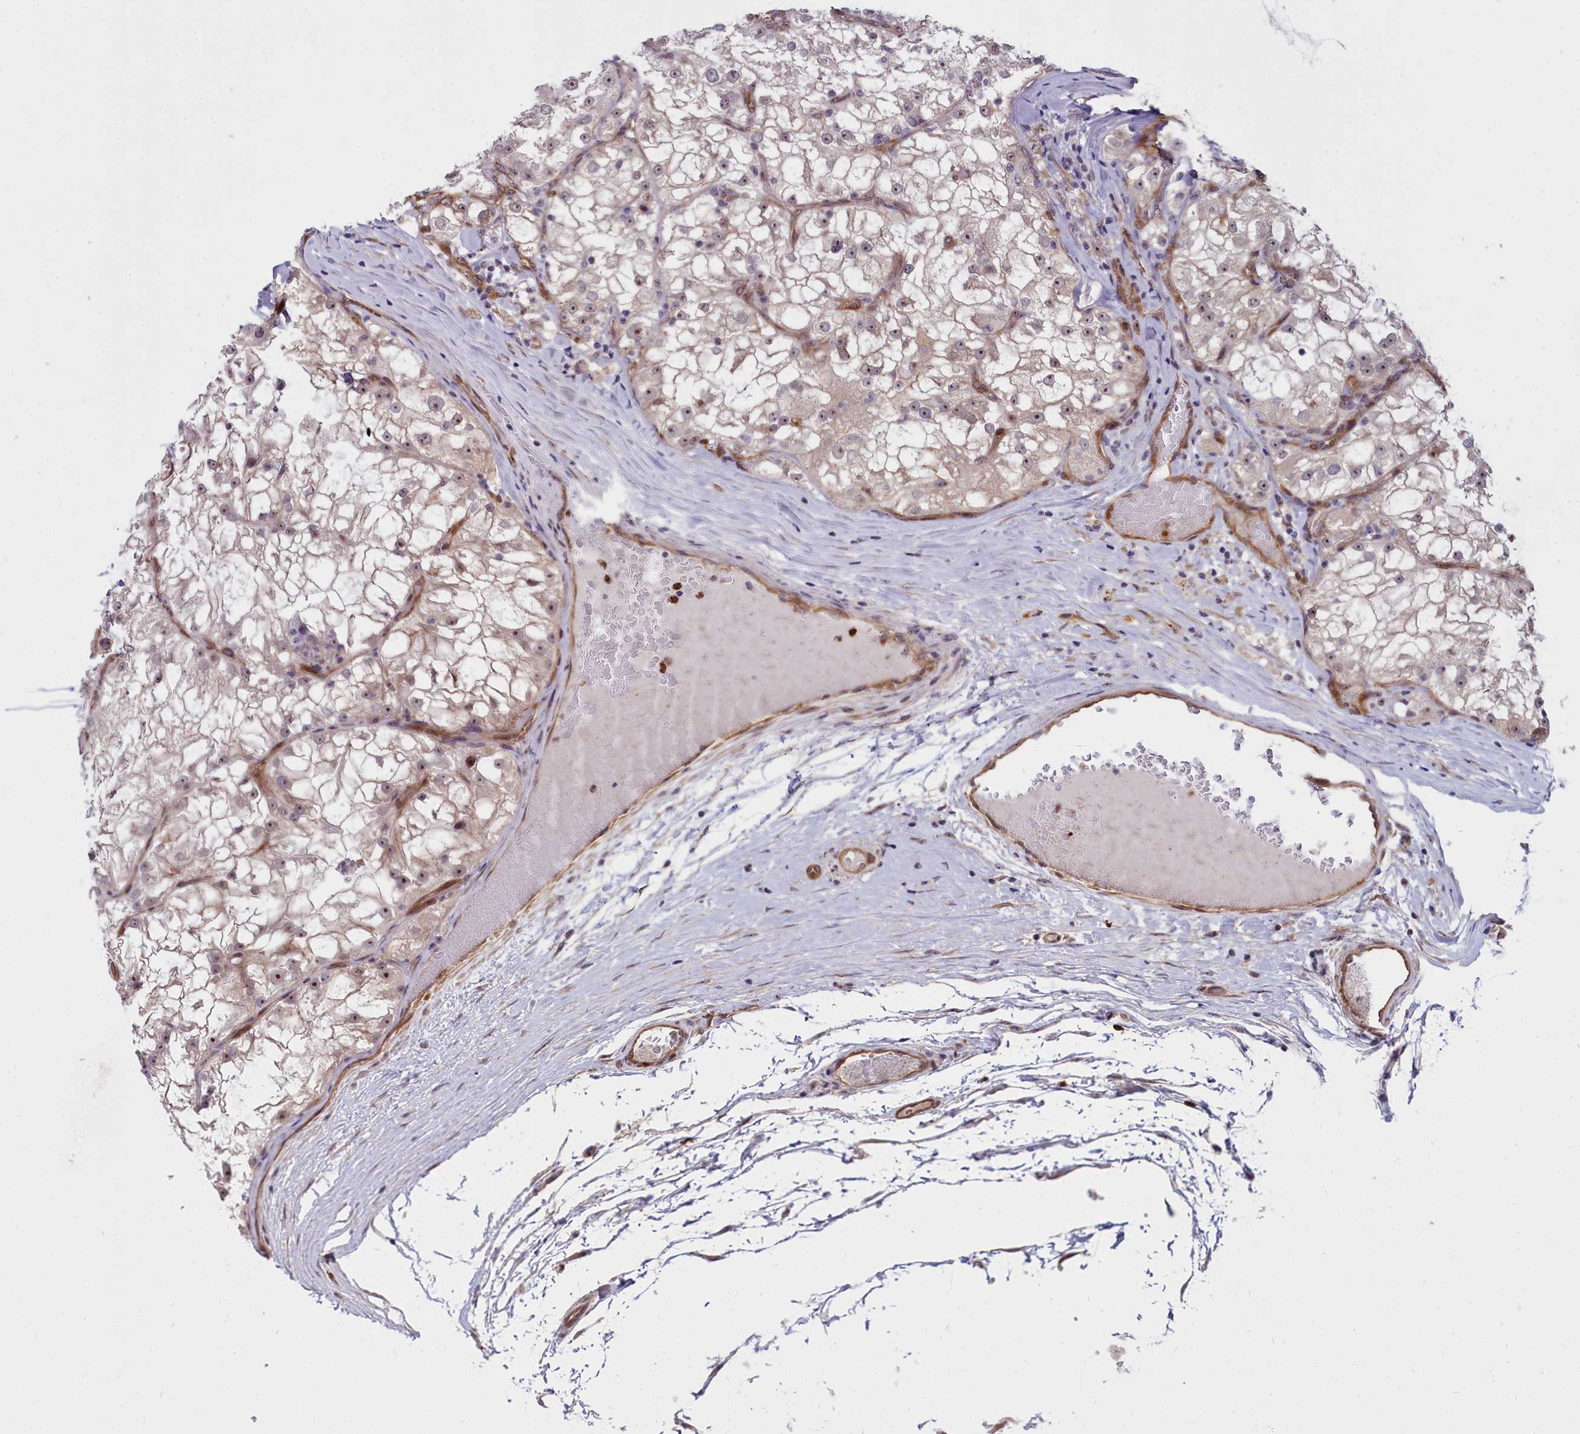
{"staining": {"intensity": "weak", "quantity": "25%-75%", "location": "nuclear"}, "tissue": "renal cancer", "cell_type": "Tumor cells", "image_type": "cancer", "snomed": [{"axis": "morphology", "description": "Adenocarcinoma, NOS"}, {"axis": "topography", "description": "Kidney"}], "caption": "Renal cancer tissue reveals weak nuclear staining in about 25%-75% of tumor cells The staining was performed using DAB, with brown indicating positive protein expression. Nuclei are stained blue with hematoxylin.", "gene": "BCAR1", "patient": {"sex": "female", "age": 72}}